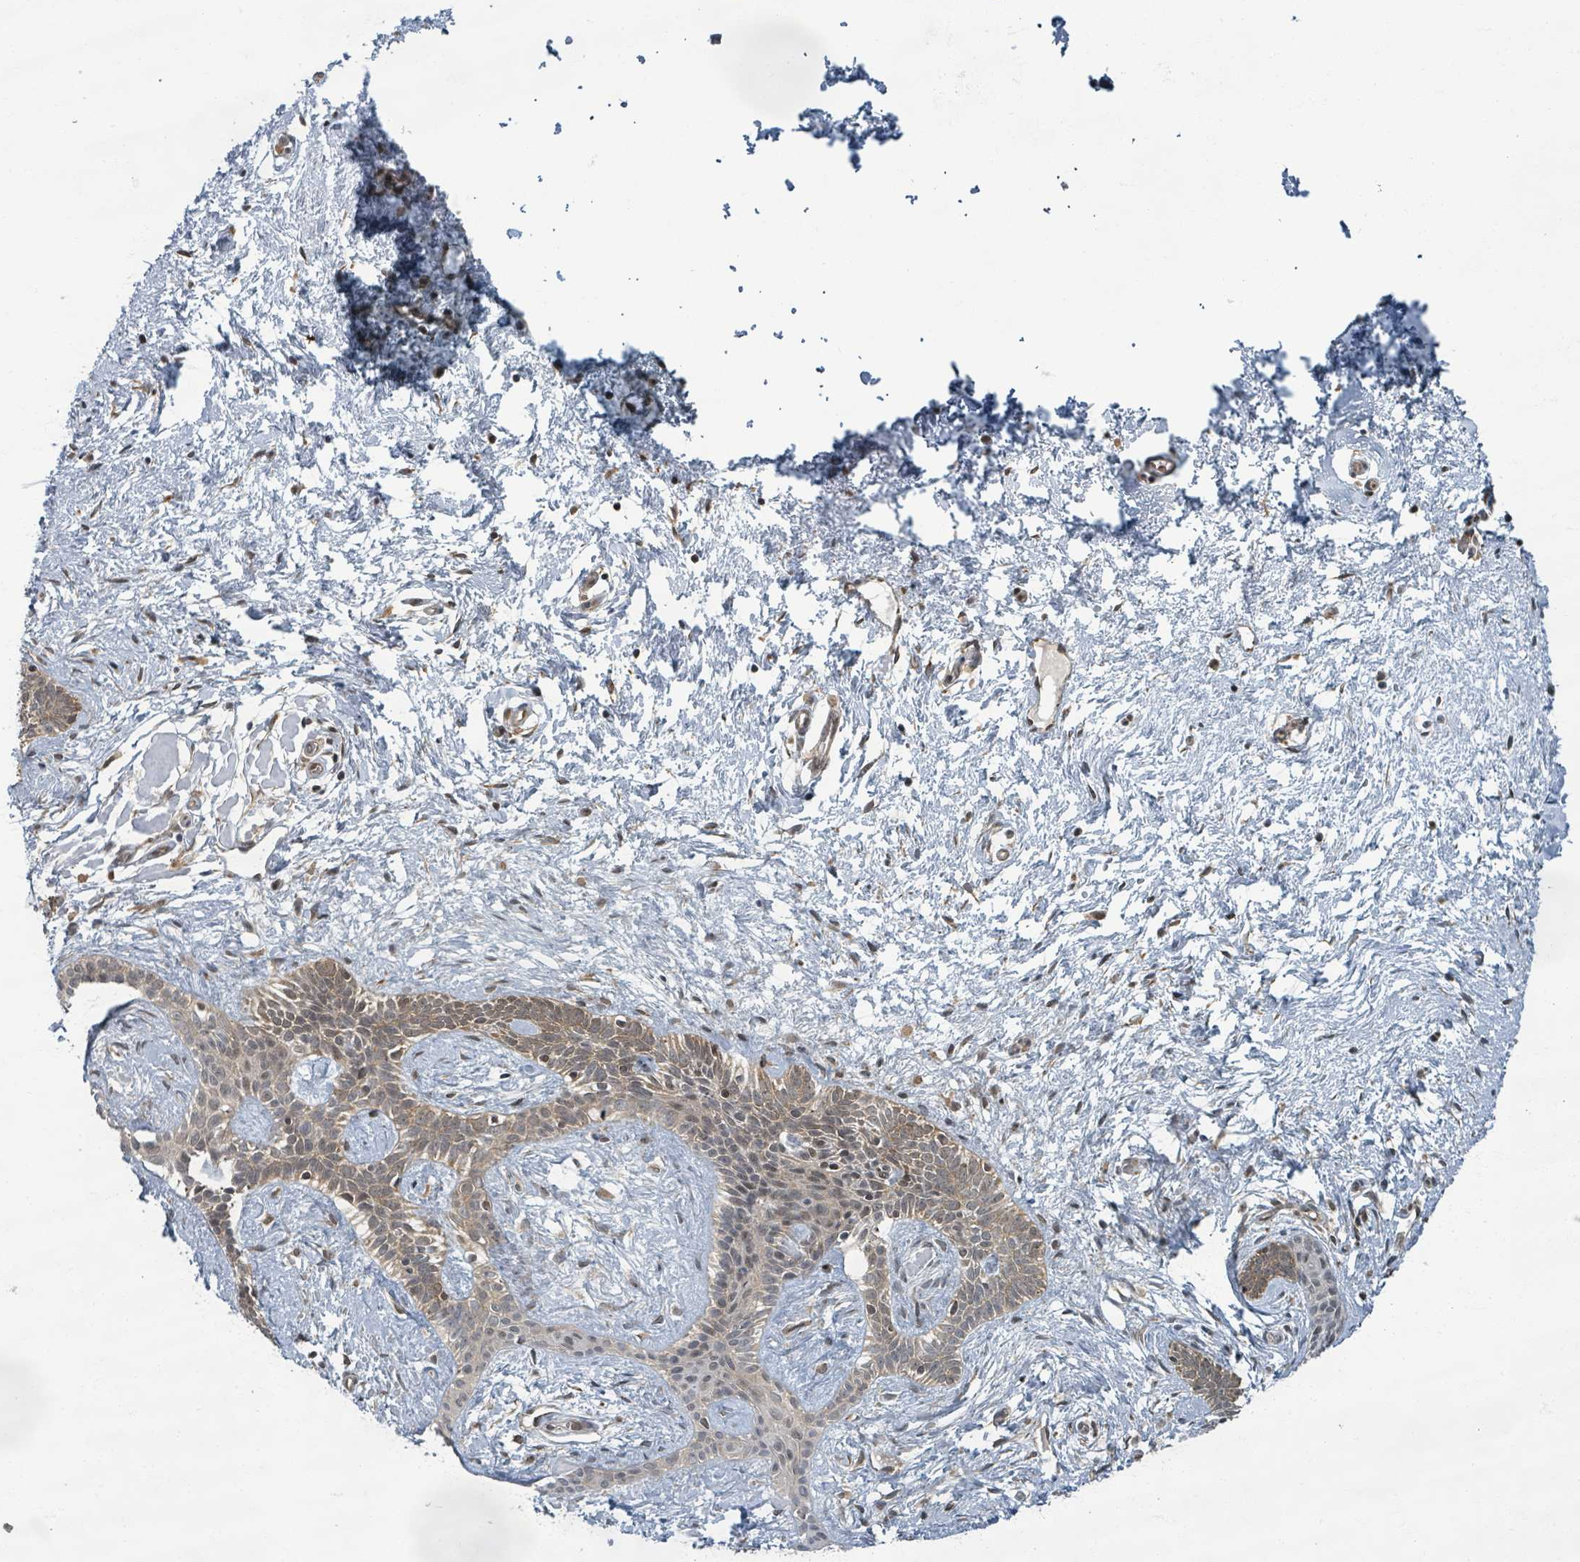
{"staining": {"intensity": "weak", "quantity": ">75%", "location": "cytoplasmic/membranous"}, "tissue": "skin cancer", "cell_type": "Tumor cells", "image_type": "cancer", "snomed": [{"axis": "morphology", "description": "Basal cell carcinoma"}, {"axis": "topography", "description": "Skin"}], "caption": "Brown immunohistochemical staining in basal cell carcinoma (skin) demonstrates weak cytoplasmic/membranous expression in approximately >75% of tumor cells.", "gene": "INTS15", "patient": {"sex": "male", "age": 78}}